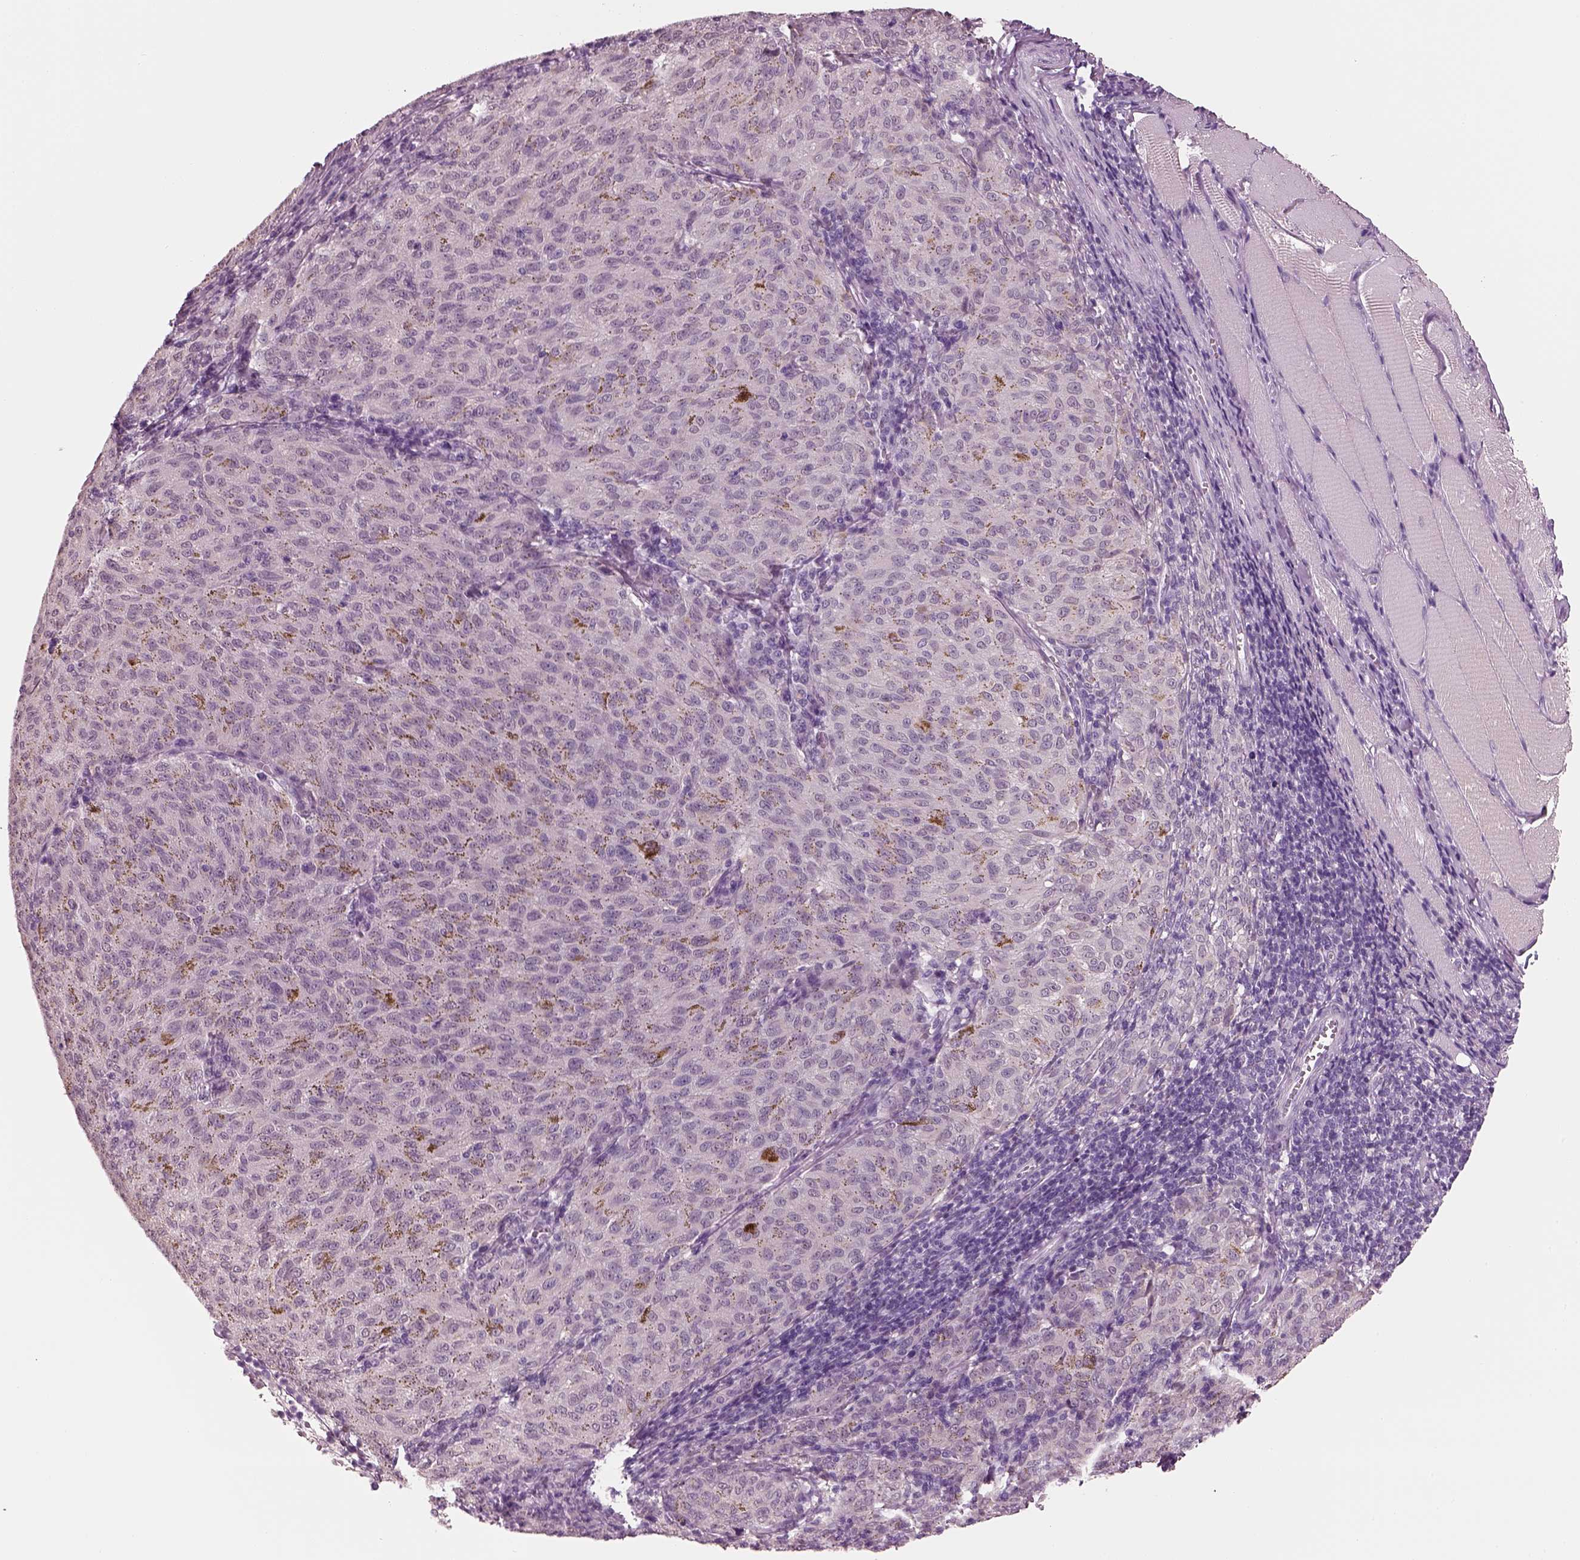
{"staining": {"intensity": "weak", "quantity": "<25%", "location": "cytoplasmic/membranous"}, "tissue": "melanoma", "cell_type": "Tumor cells", "image_type": "cancer", "snomed": [{"axis": "morphology", "description": "Malignant melanoma, NOS"}, {"axis": "topography", "description": "Skin"}], "caption": "This image is of malignant melanoma stained with IHC to label a protein in brown with the nuclei are counter-stained blue. There is no positivity in tumor cells. (Stains: DAB (3,3'-diaminobenzidine) immunohistochemistry with hematoxylin counter stain, Microscopy: brightfield microscopy at high magnification).", "gene": "ELSPBP1", "patient": {"sex": "female", "age": 72}}